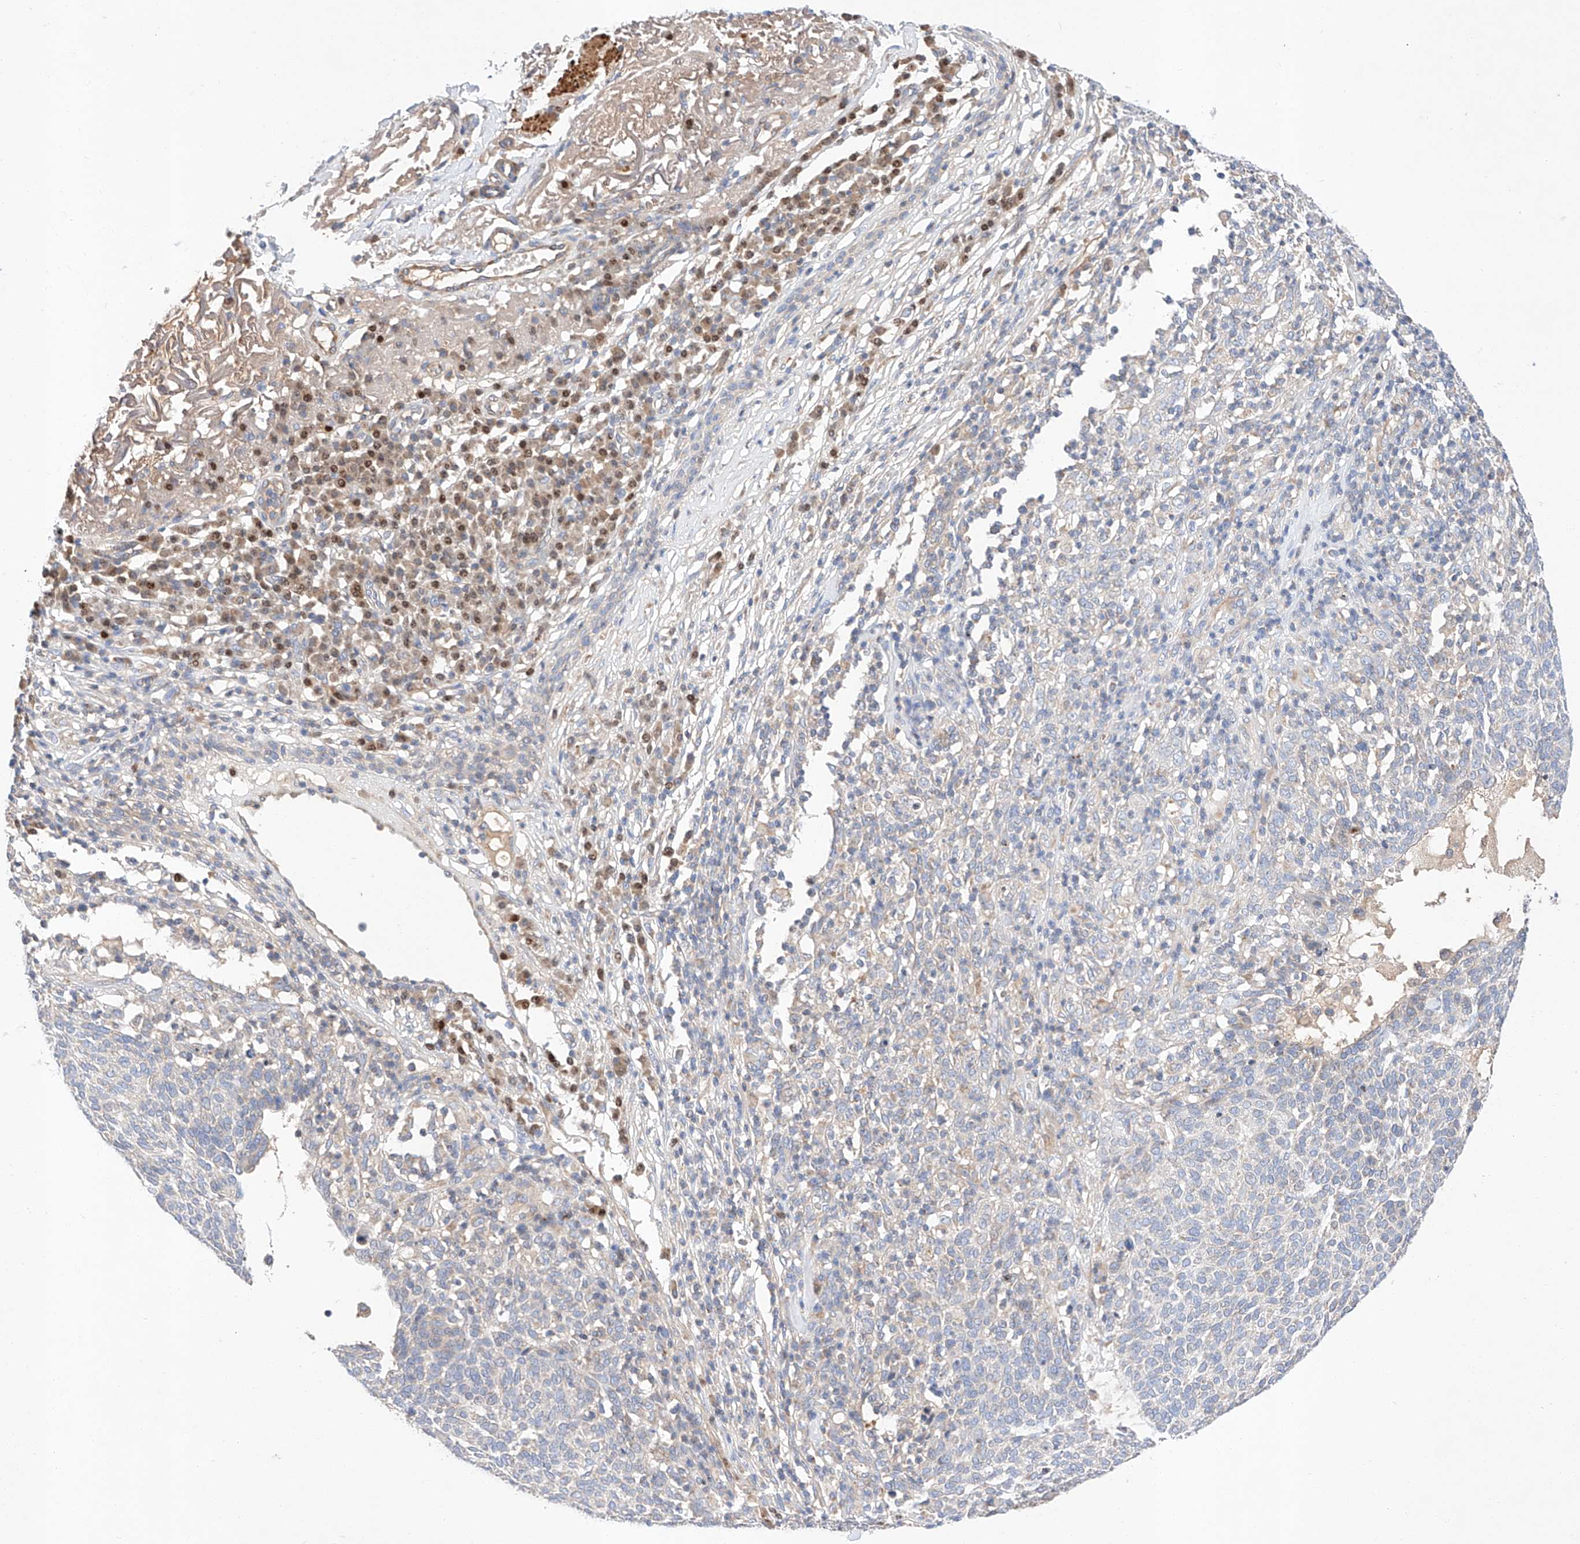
{"staining": {"intensity": "weak", "quantity": "<25%", "location": "cytoplasmic/membranous"}, "tissue": "skin cancer", "cell_type": "Tumor cells", "image_type": "cancer", "snomed": [{"axis": "morphology", "description": "Squamous cell carcinoma, NOS"}, {"axis": "topography", "description": "Skin"}], "caption": "This photomicrograph is of squamous cell carcinoma (skin) stained with immunohistochemistry to label a protein in brown with the nuclei are counter-stained blue. There is no expression in tumor cells.", "gene": "C6orf118", "patient": {"sex": "female", "age": 90}}